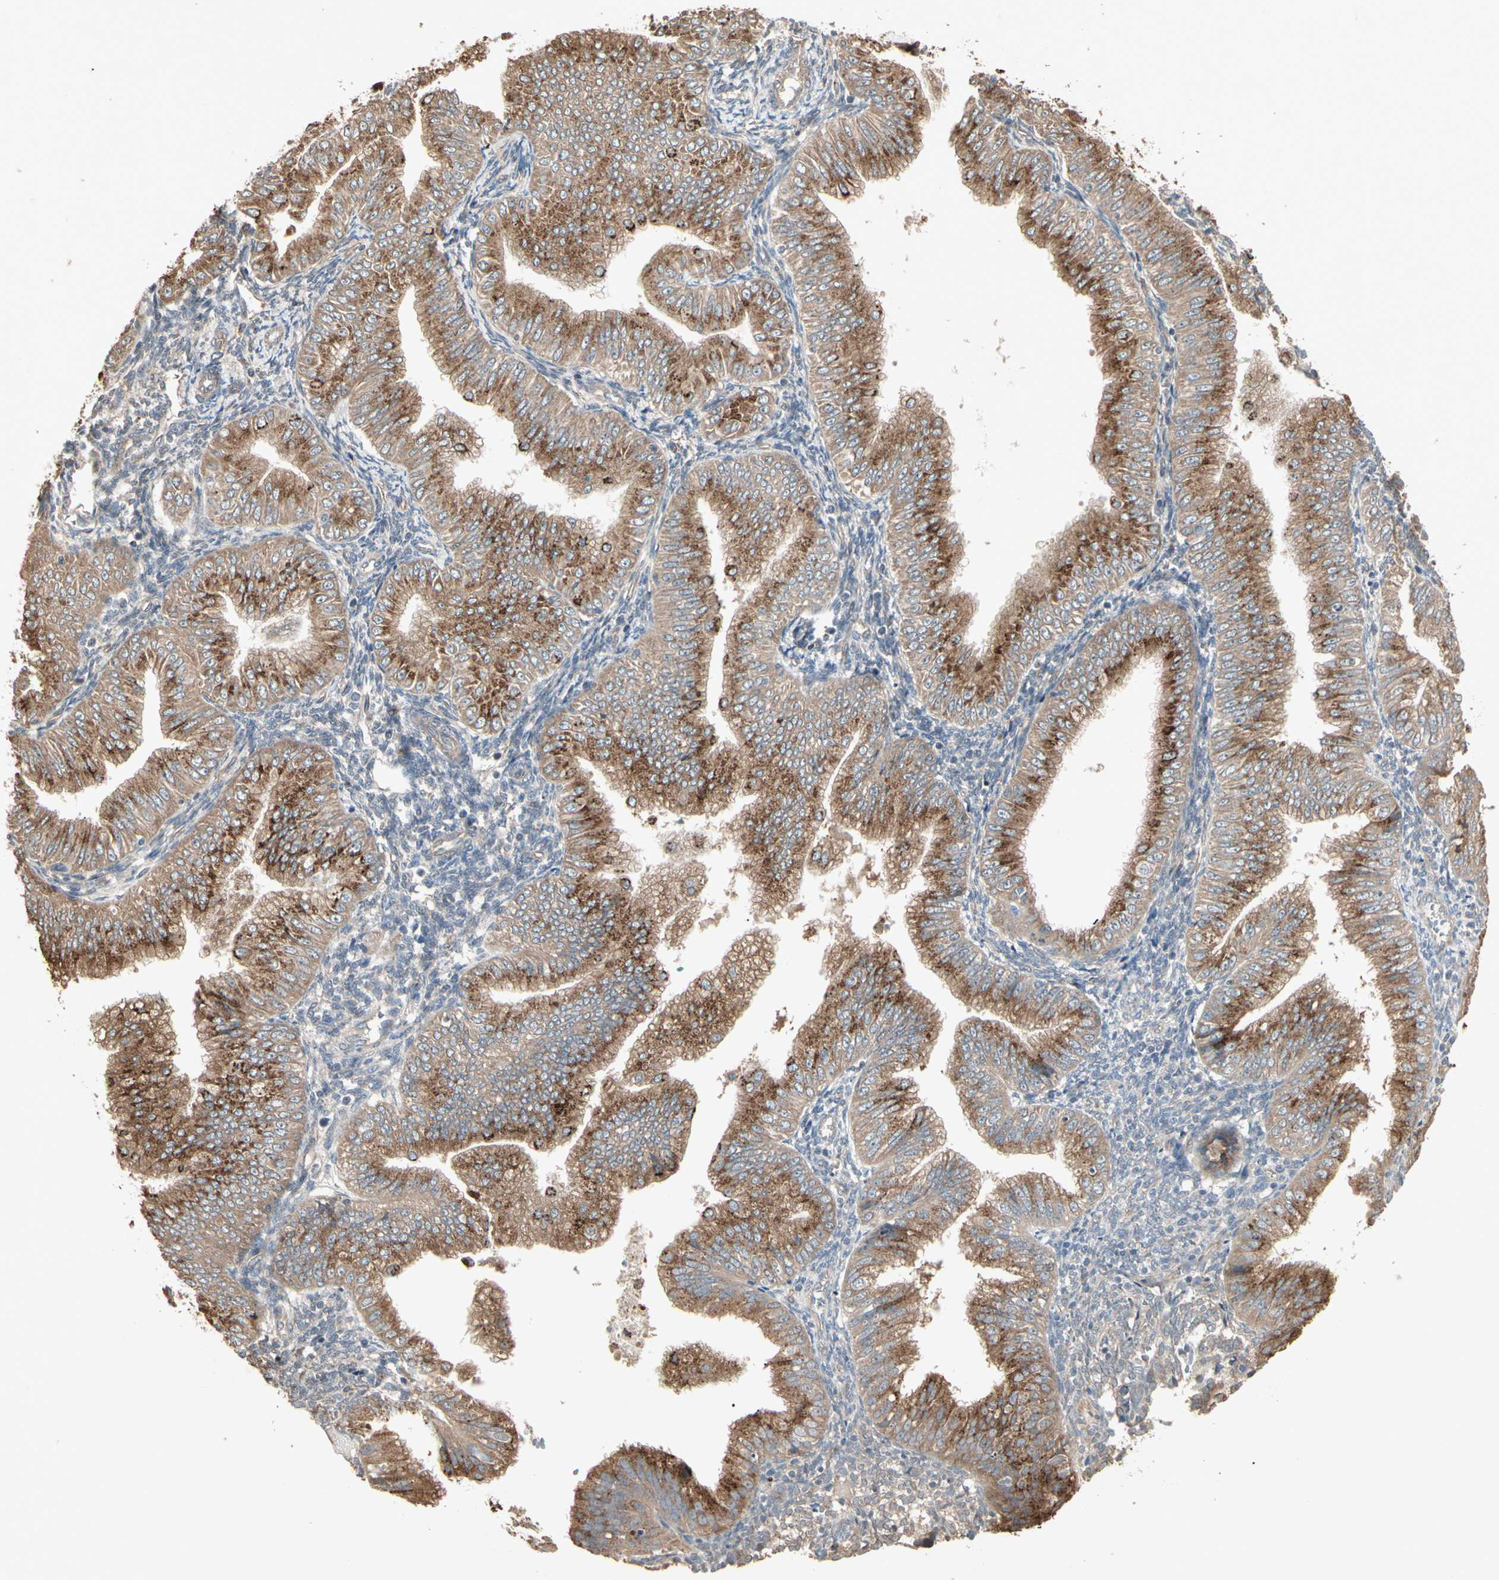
{"staining": {"intensity": "strong", "quantity": ">75%", "location": "cytoplasmic/membranous"}, "tissue": "endometrial cancer", "cell_type": "Tumor cells", "image_type": "cancer", "snomed": [{"axis": "morphology", "description": "Normal tissue, NOS"}, {"axis": "morphology", "description": "Adenocarcinoma, NOS"}, {"axis": "topography", "description": "Endometrium"}], "caption": "Human adenocarcinoma (endometrial) stained with a protein marker shows strong staining in tumor cells.", "gene": "GALNT3", "patient": {"sex": "female", "age": 53}}